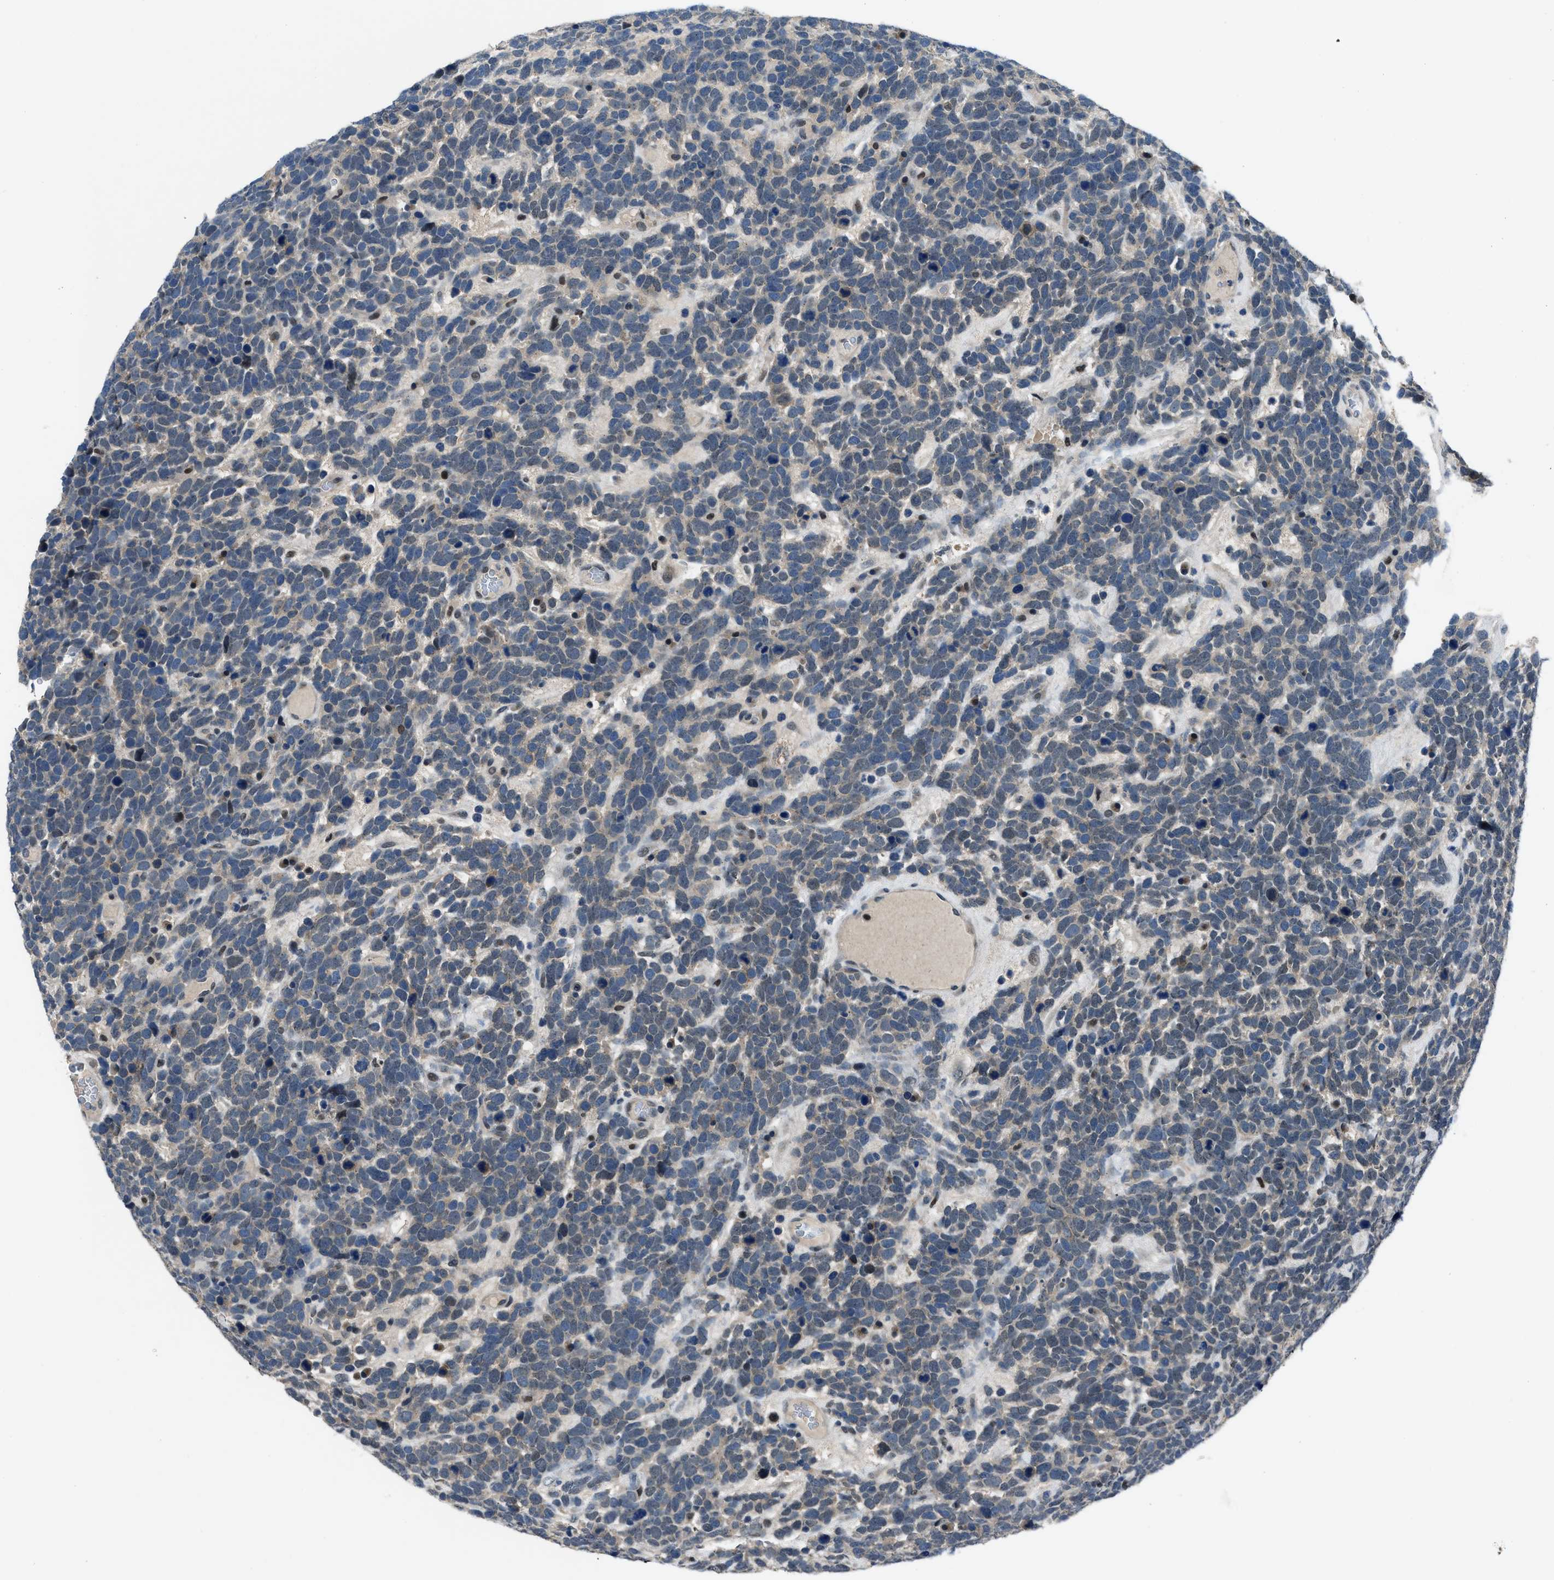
{"staining": {"intensity": "weak", "quantity": "<25%", "location": "cytoplasmic/membranous"}, "tissue": "urothelial cancer", "cell_type": "Tumor cells", "image_type": "cancer", "snomed": [{"axis": "morphology", "description": "Urothelial carcinoma, High grade"}, {"axis": "topography", "description": "Urinary bladder"}], "caption": "Image shows no protein expression in tumor cells of urothelial cancer tissue.", "gene": "DUSP19", "patient": {"sex": "female", "age": 82}}